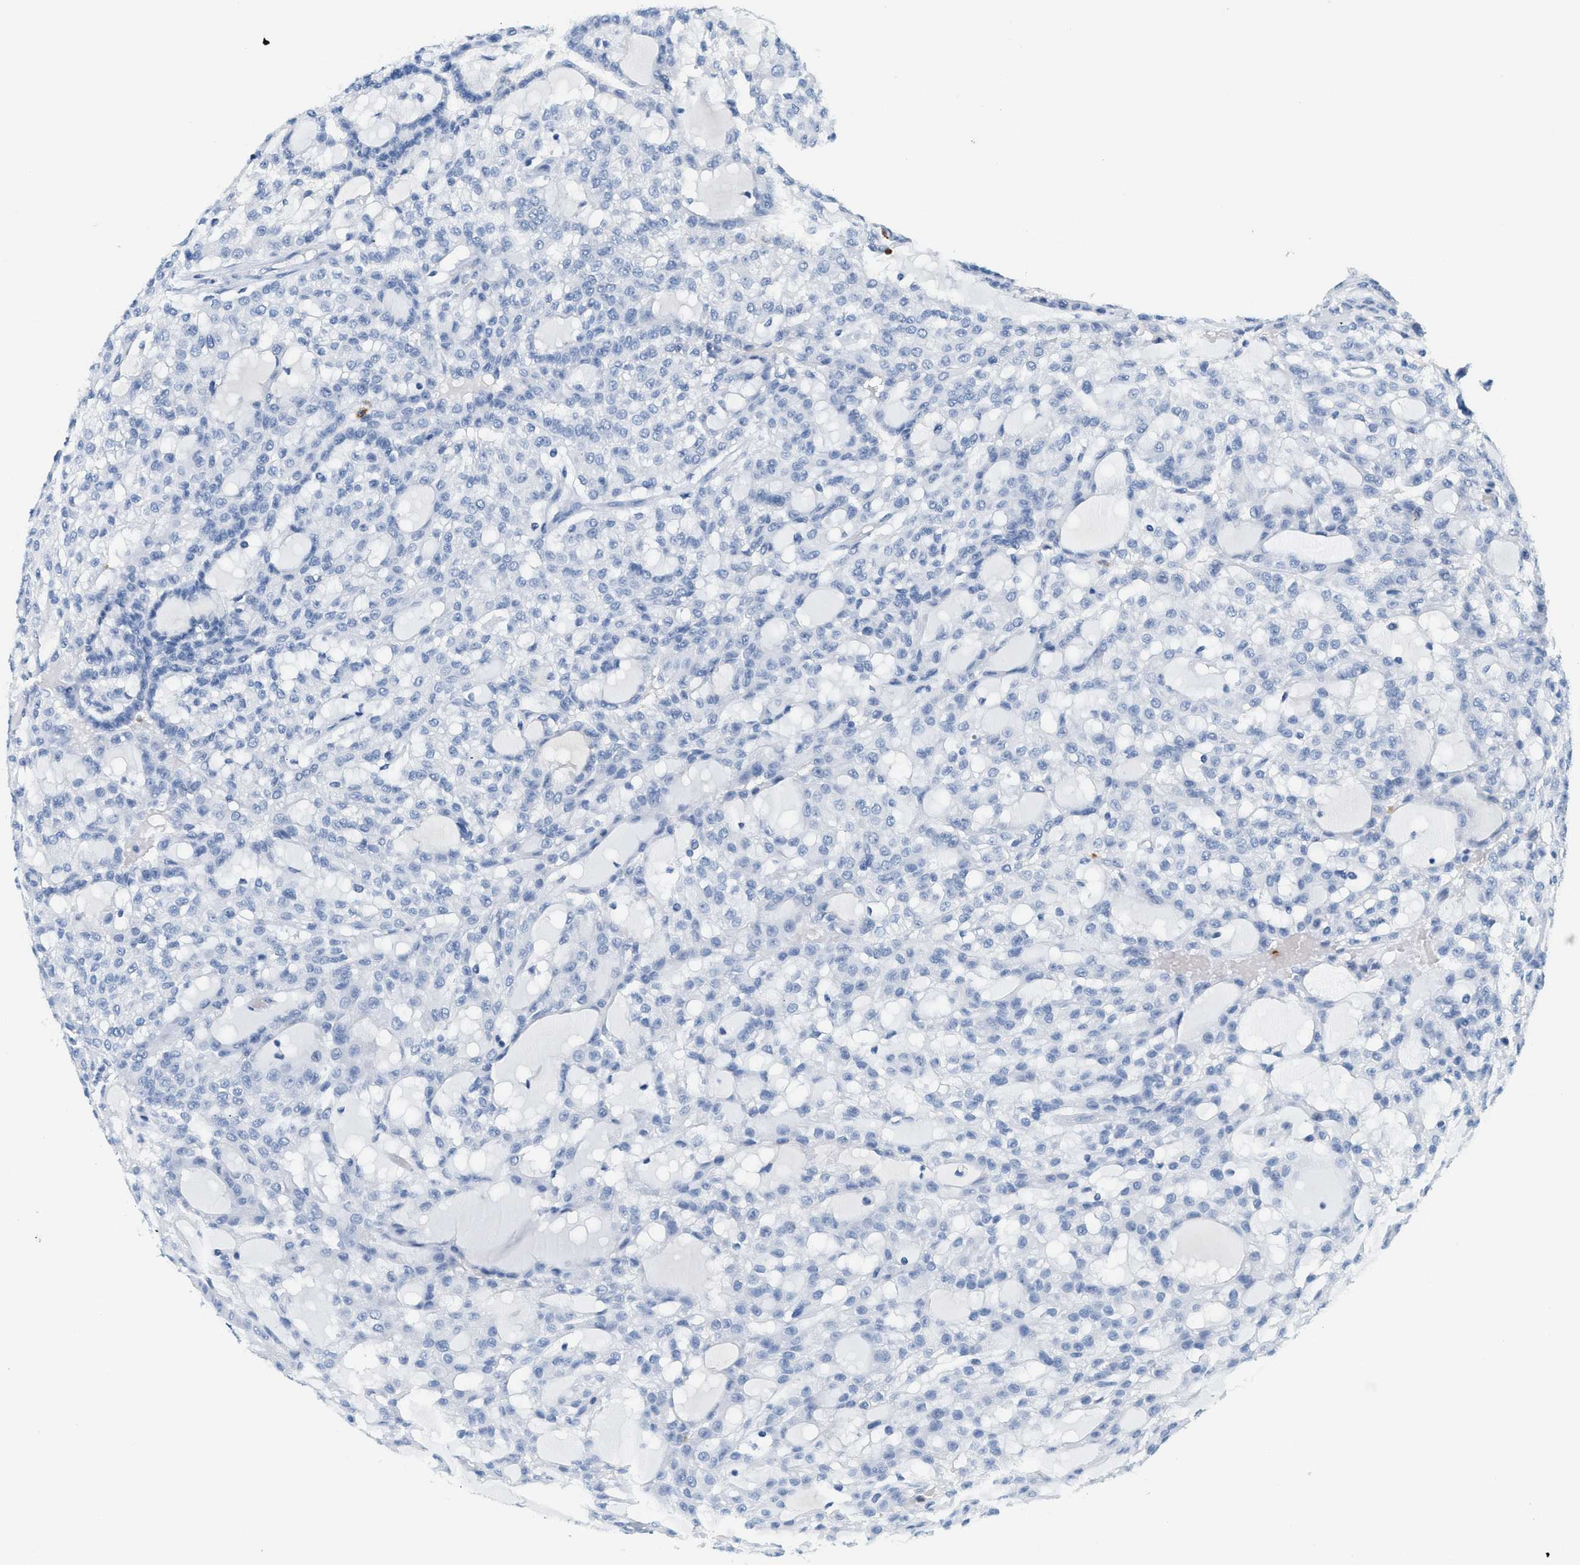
{"staining": {"intensity": "negative", "quantity": "none", "location": "none"}, "tissue": "renal cancer", "cell_type": "Tumor cells", "image_type": "cancer", "snomed": [{"axis": "morphology", "description": "Adenocarcinoma, NOS"}, {"axis": "topography", "description": "Kidney"}], "caption": "Immunohistochemical staining of adenocarcinoma (renal) reveals no significant positivity in tumor cells.", "gene": "LCN2", "patient": {"sex": "male", "age": 63}}